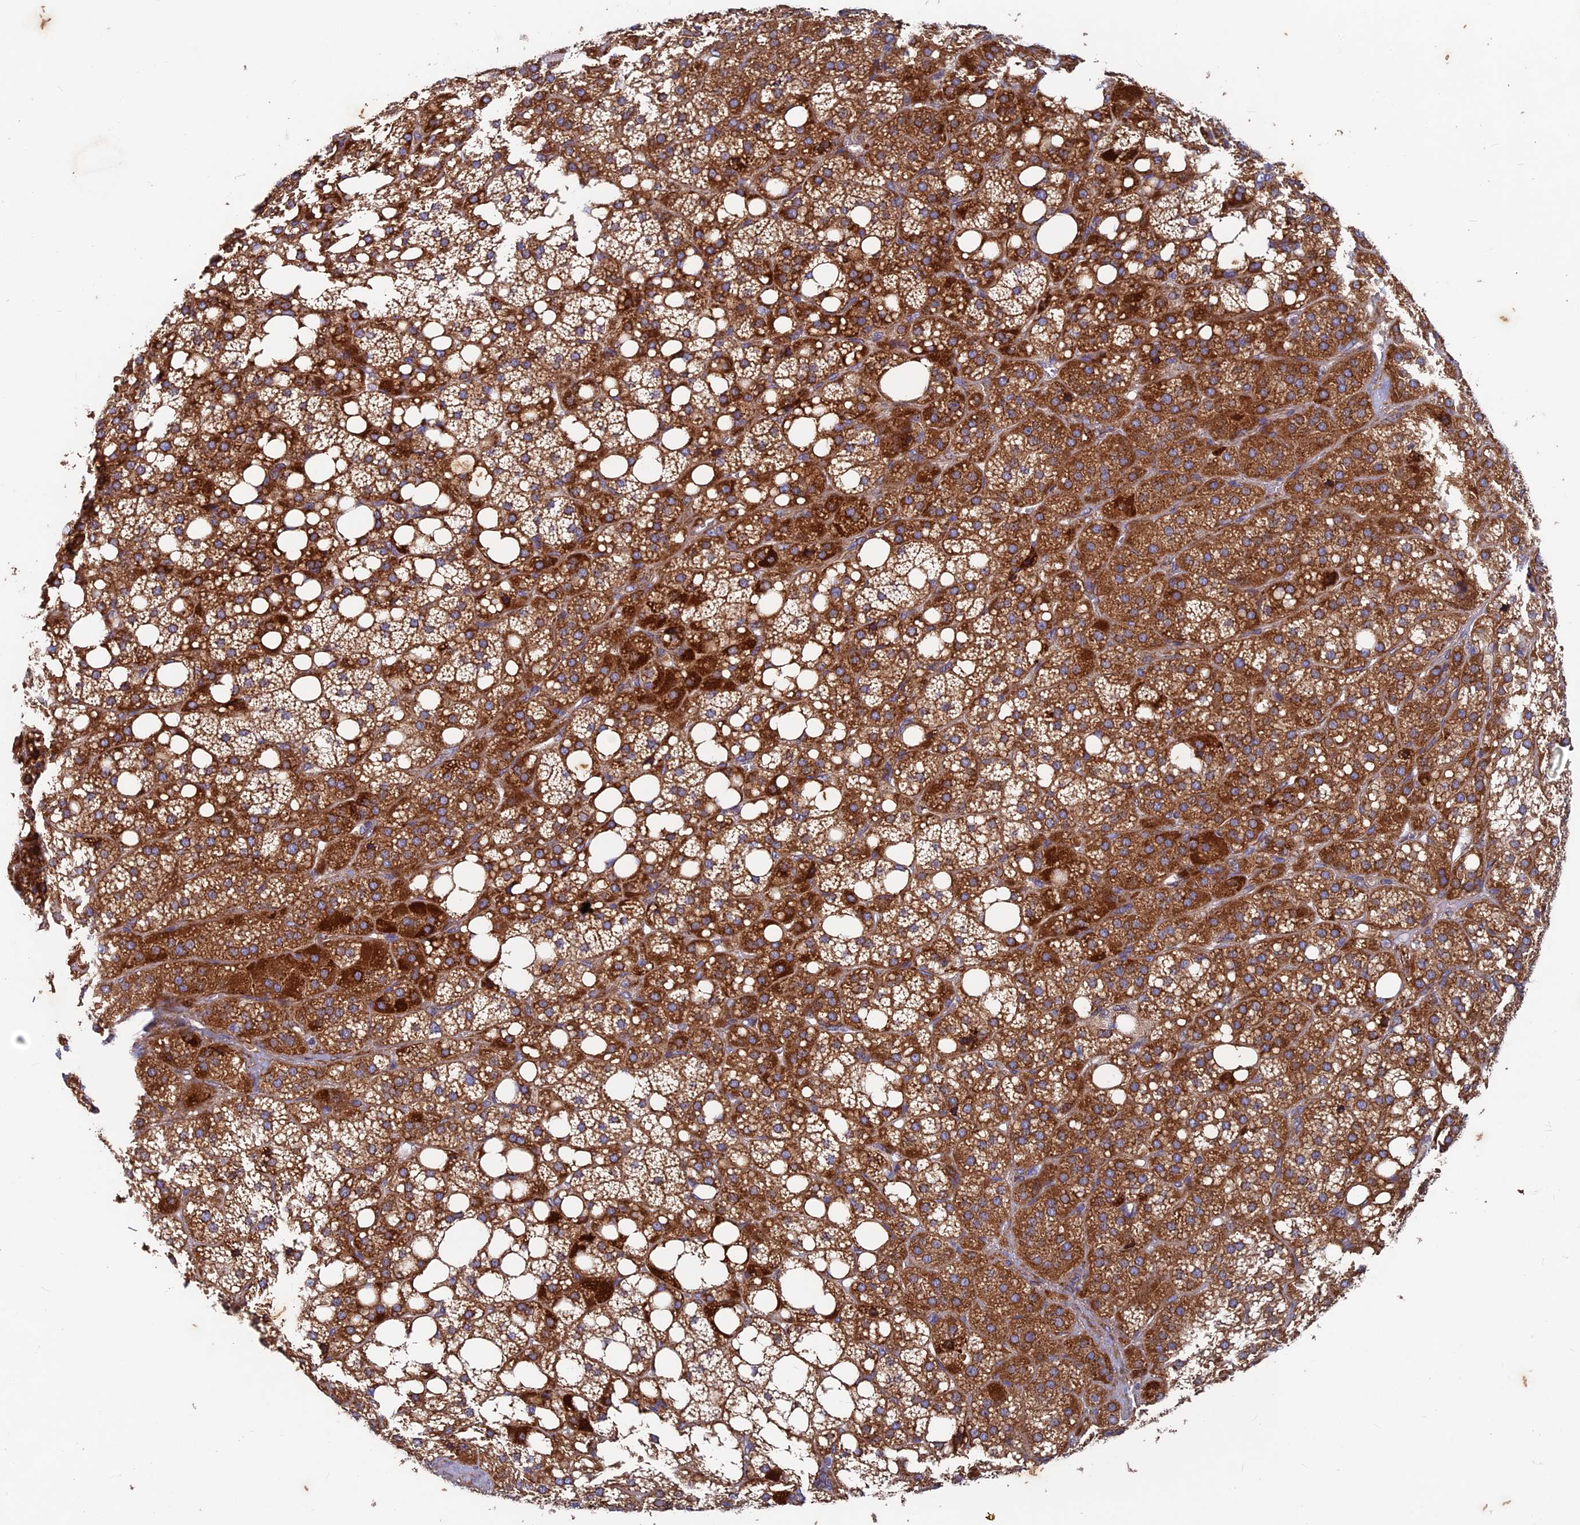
{"staining": {"intensity": "strong", "quantity": ">75%", "location": "cytoplasmic/membranous"}, "tissue": "adrenal gland", "cell_type": "Glandular cells", "image_type": "normal", "snomed": [{"axis": "morphology", "description": "Normal tissue, NOS"}, {"axis": "topography", "description": "Adrenal gland"}], "caption": "Adrenal gland stained with immunohistochemistry demonstrates strong cytoplasmic/membranous staining in approximately >75% of glandular cells.", "gene": "AP4S1", "patient": {"sex": "female", "age": 59}}